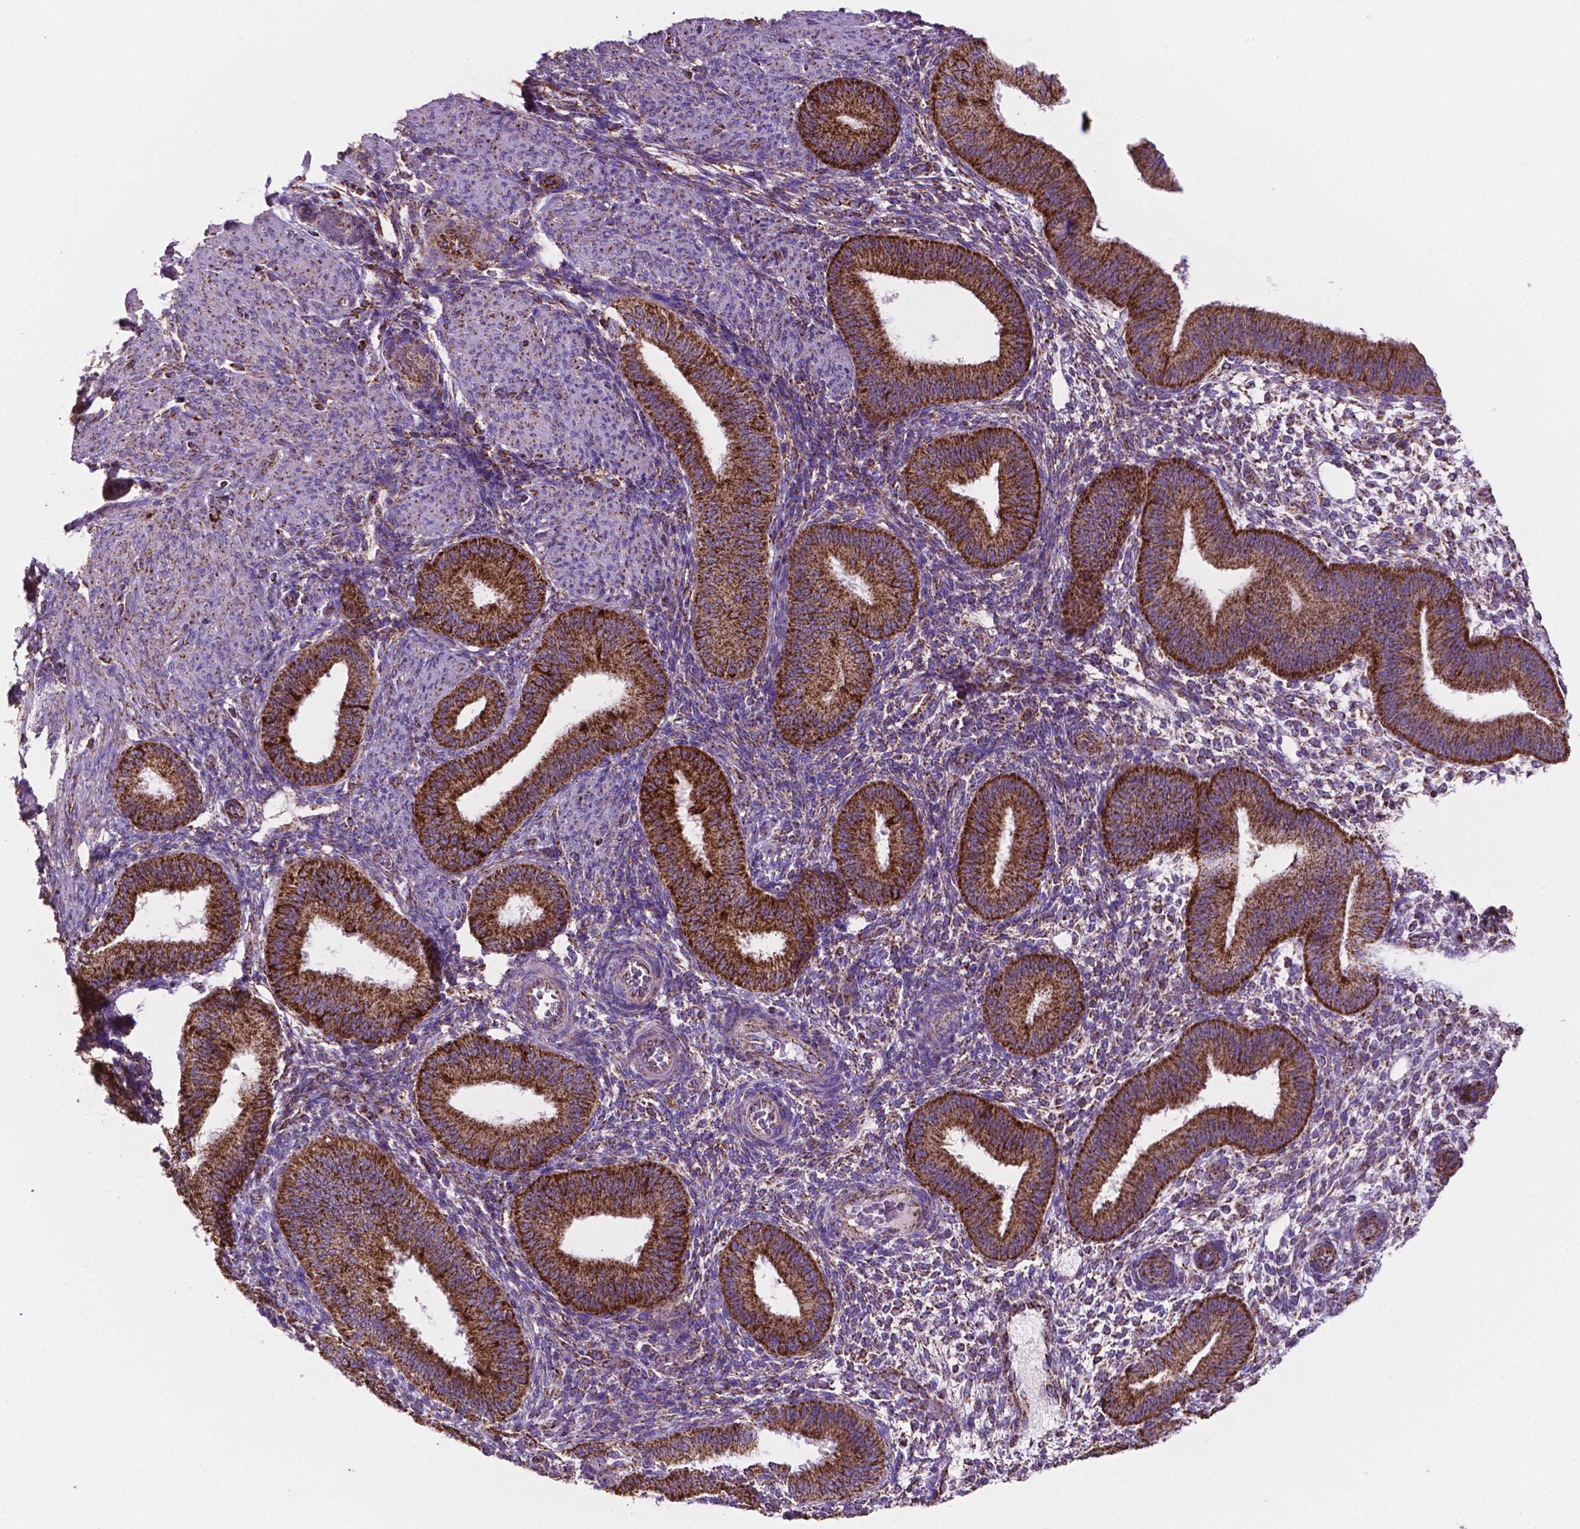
{"staining": {"intensity": "moderate", "quantity": ">75%", "location": "cytoplasmic/membranous"}, "tissue": "endometrium", "cell_type": "Cells in endometrial stroma", "image_type": "normal", "snomed": [{"axis": "morphology", "description": "Normal tissue, NOS"}, {"axis": "topography", "description": "Endometrium"}], "caption": "Human endometrium stained with a brown dye displays moderate cytoplasmic/membranous positive expression in about >75% of cells in endometrial stroma.", "gene": "HSPD1", "patient": {"sex": "female", "age": 39}}